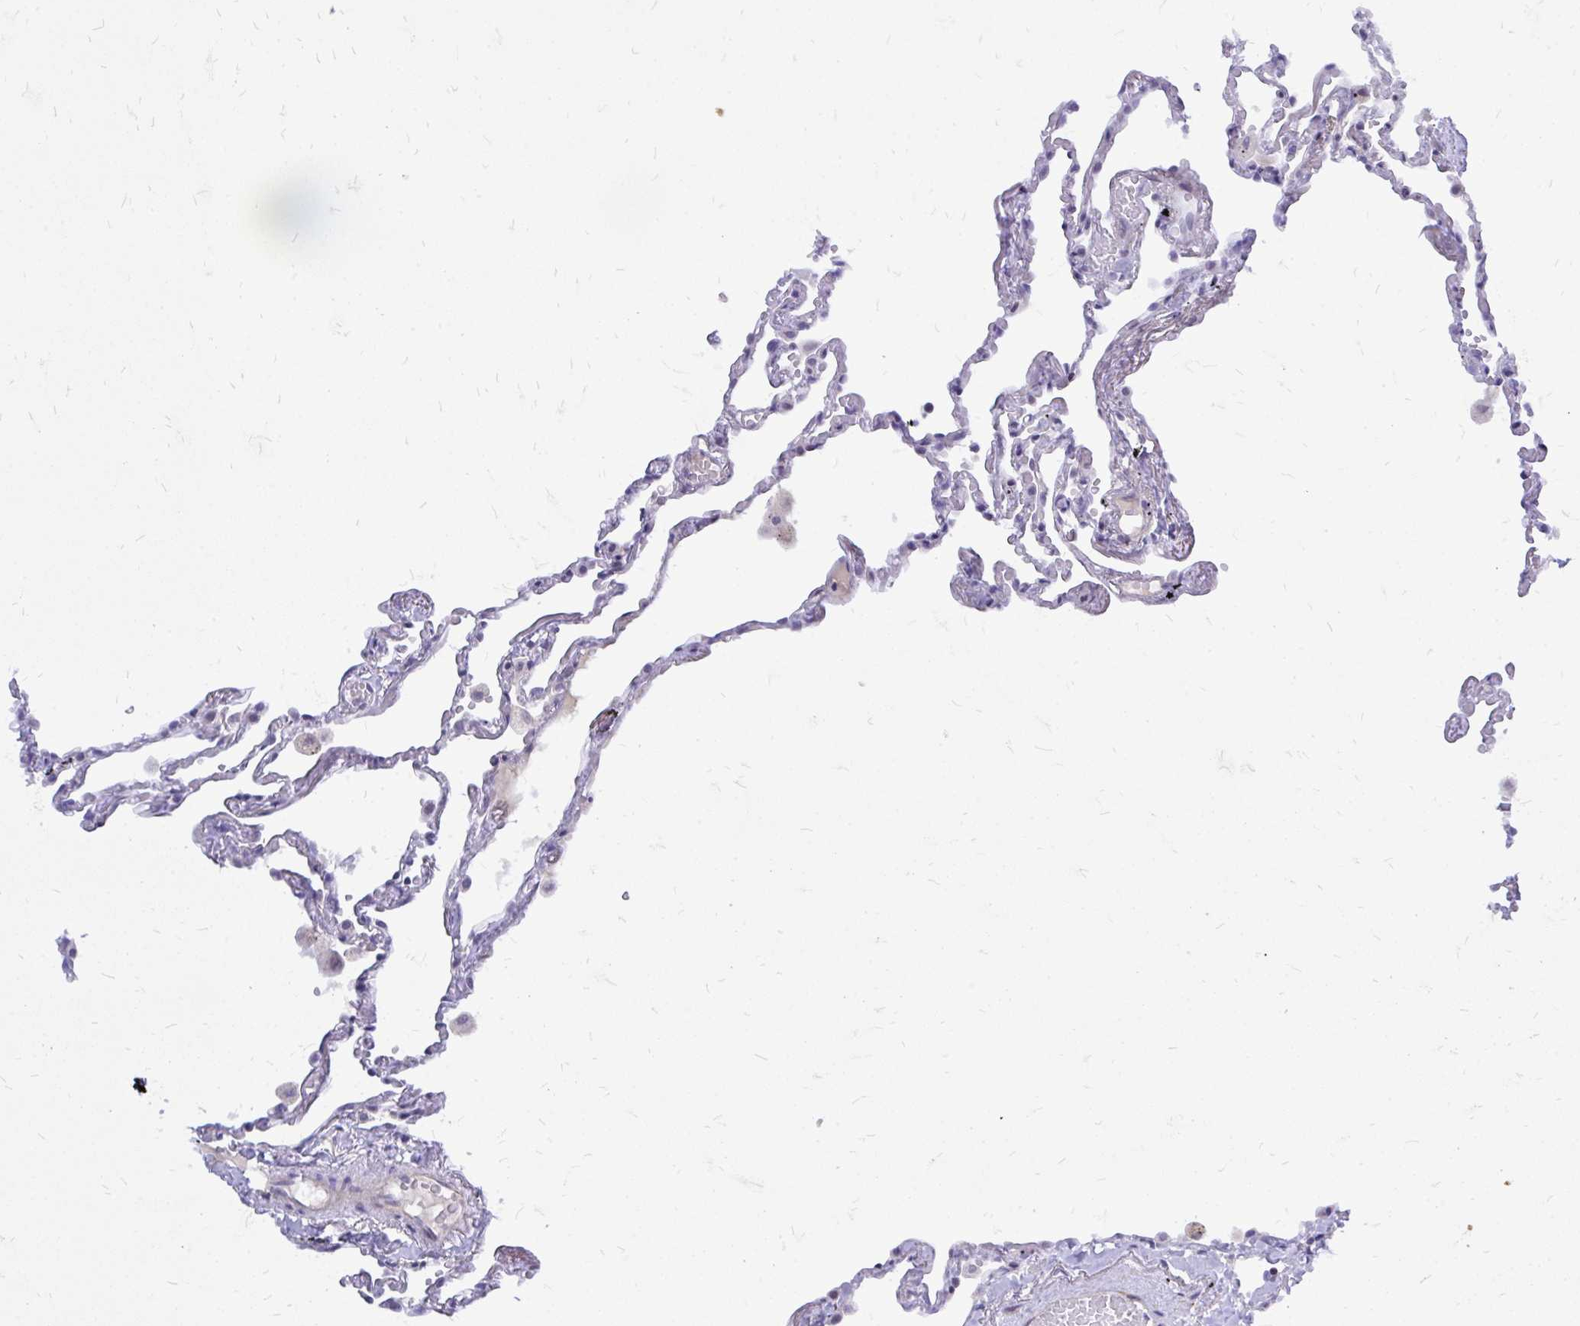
{"staining": {"intensity": "negative", "quantity": "none", "location": "none"}, "tissue": "lung", "cell_type": "Alveolar cells", "image_type": "normal", "snomed": [{"axis": "morphology", "description": "Normal tissue, NOS"}, {"axis": "topography", "description": "Lung"}], "caption": "This is a image of IHC staining of benign lung, which shows no positivity in alveolar cells.", "gene": "ZBTB25", "patient": {"sex": "female", "age": 67}}